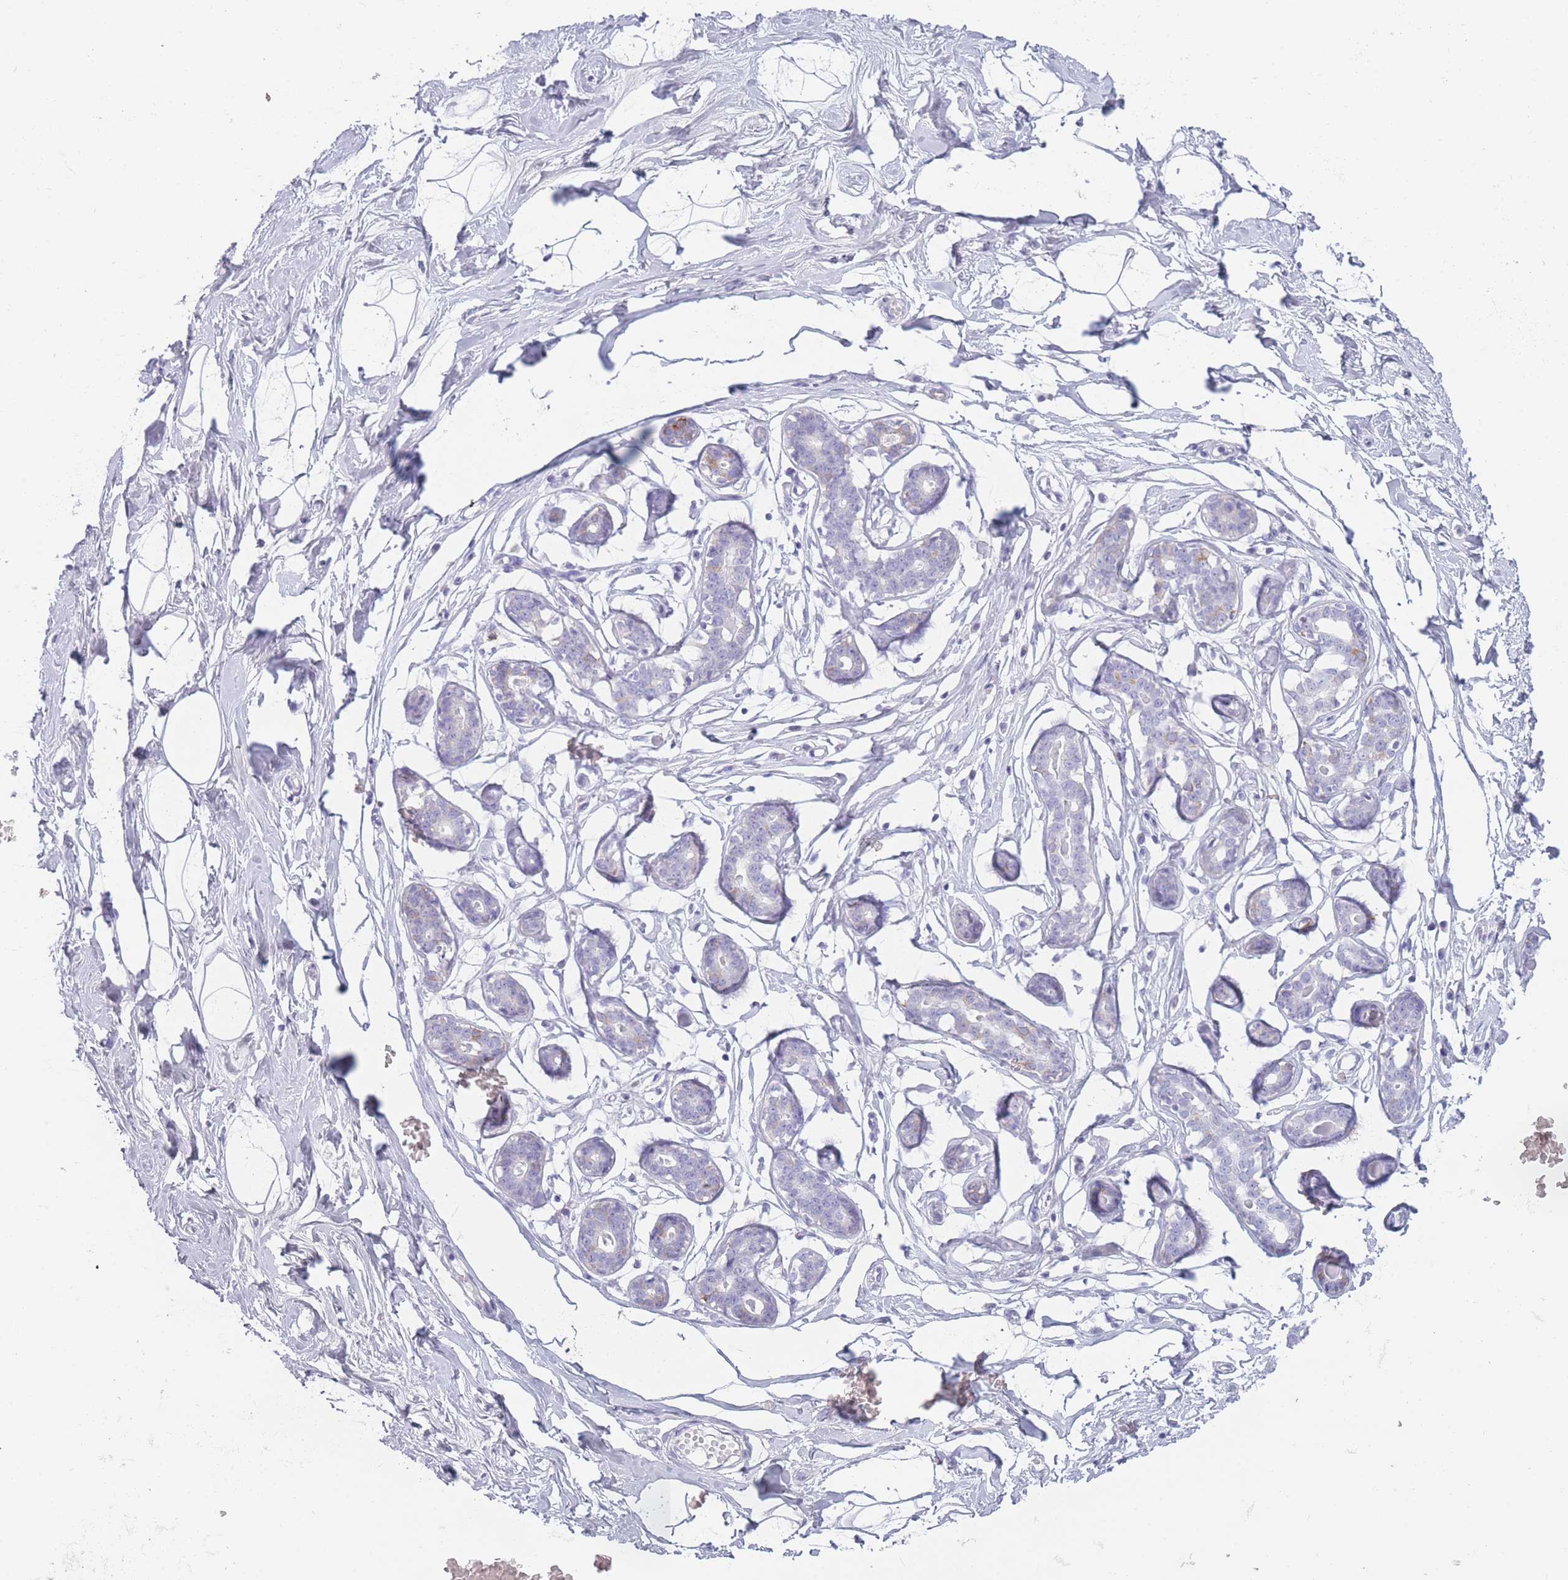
{"staining": {"intensity": "negative", "quantity": "none", "location": "none"}, "tissue": "breast", "cell_type": "Adipocytes", "image_type": "normal", "snomed": [{"axis": "morphology", "description": "Normal tissue, NOS"}, {"axis": "morphology", "description": "Adenoma, NOS"}, {"axis": "topography", "description": "Breast"}], "caption": "This is a micrograph of IHC staining of normal breast, which shows no staining in adipocytes.", "gene": "ZNF627", "patient": {"sex": "female", "age": 23}}